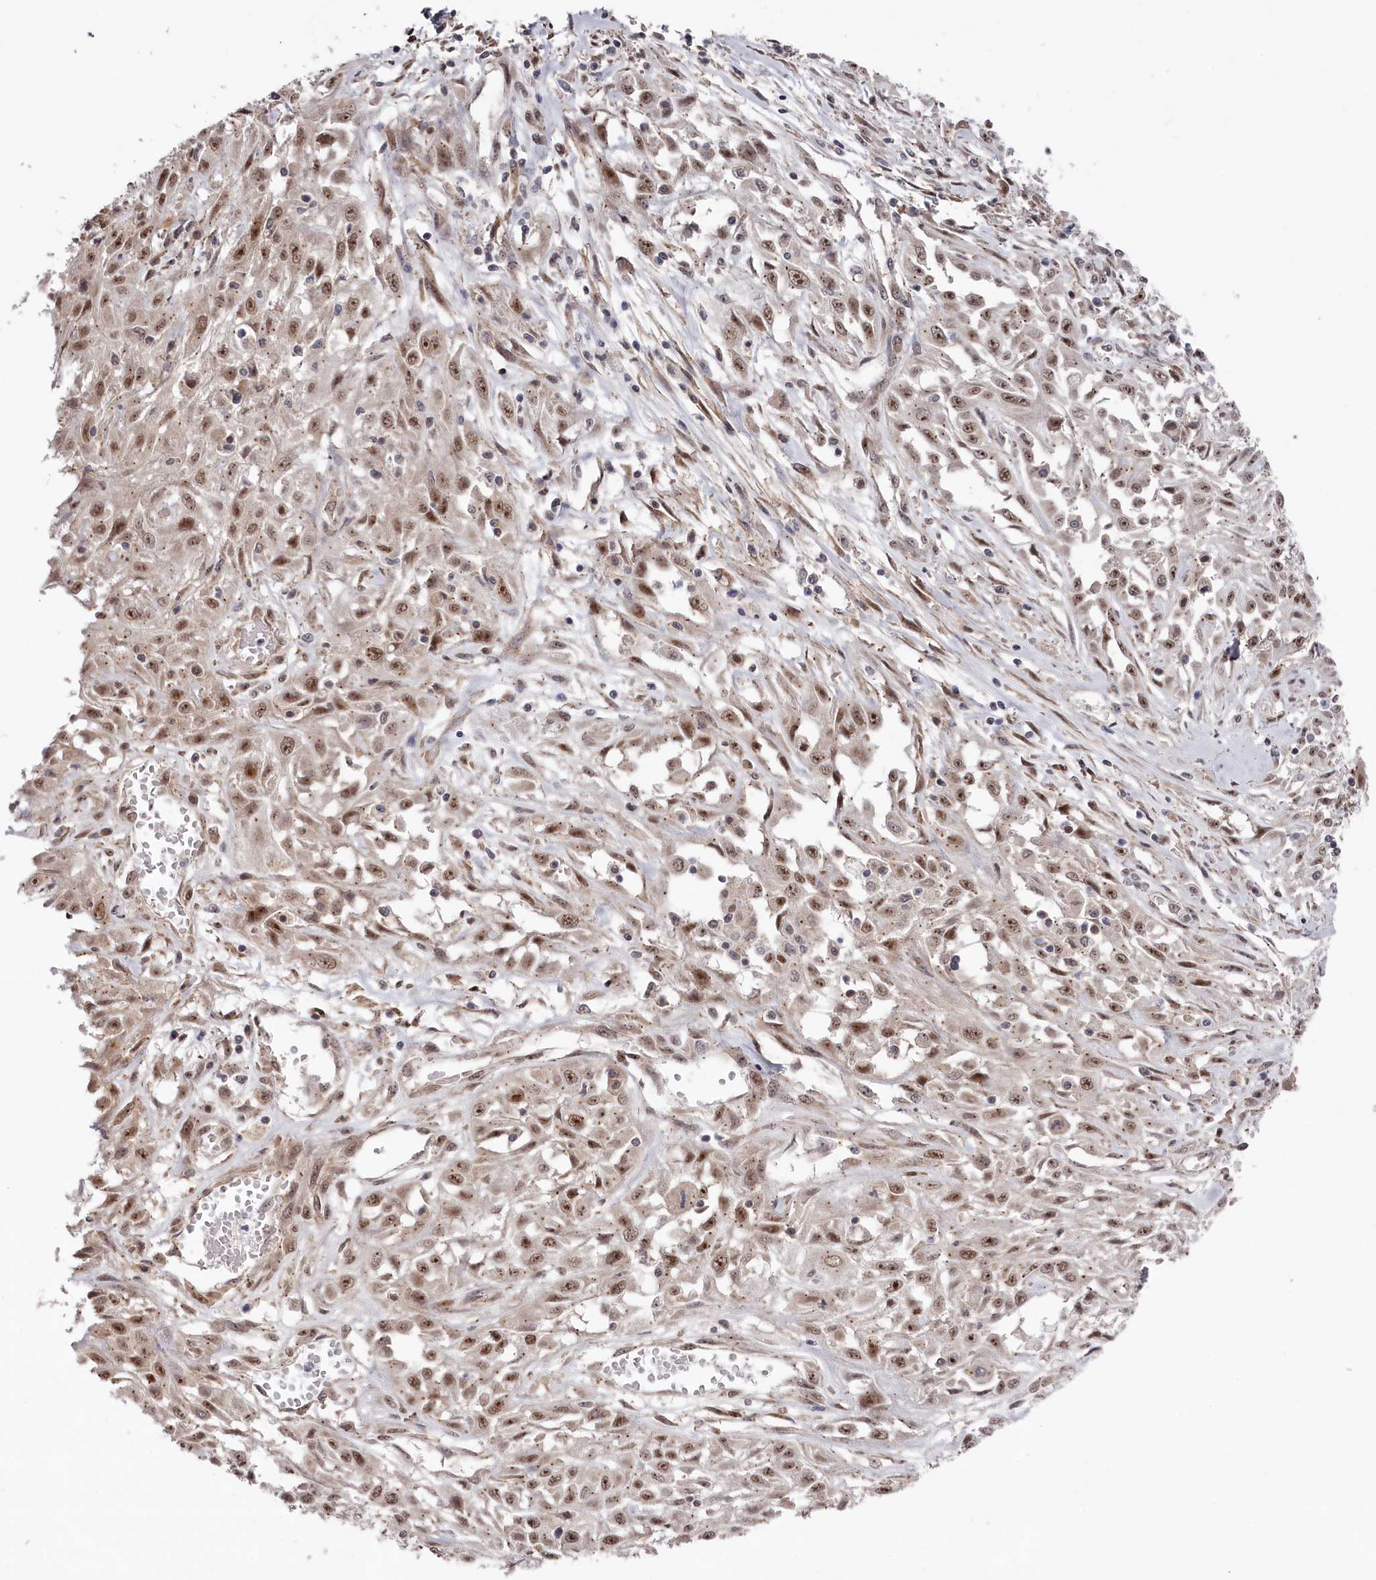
{"staining": {"intensity": "moderate", "quantity": ">75%", "location": "nuclear"}, "tissue": "skin cancer", "cell_type": "Tumor cells", "image_type": "cancer", "snomed": [{"axis": "morphology", "description": "Squamous cell carcinoma, NOS"}, {"axis": "morphology", "description": "Squamous cell carcinoma, metastatic, NOS"}, {"axis": "topography", "description": "Skin"}, {"axis": "topography", "description": "Lymph node"}], "caption": "Immunohistochemistry (IHC) staining of squamous cell carcinoma (skin), which reveals medium levels of moderate nuclear expression in about >75% of tumor cells indicating moderate nuclear protein expression. The staining was performed using DAB (3,3'-diaminobenzidine) (brown) for protein detection and nuclei were counterstained in hematoxylin (blue).", "gene": "EXOSC1", "patient": {"sex": "male", "age": 75}}